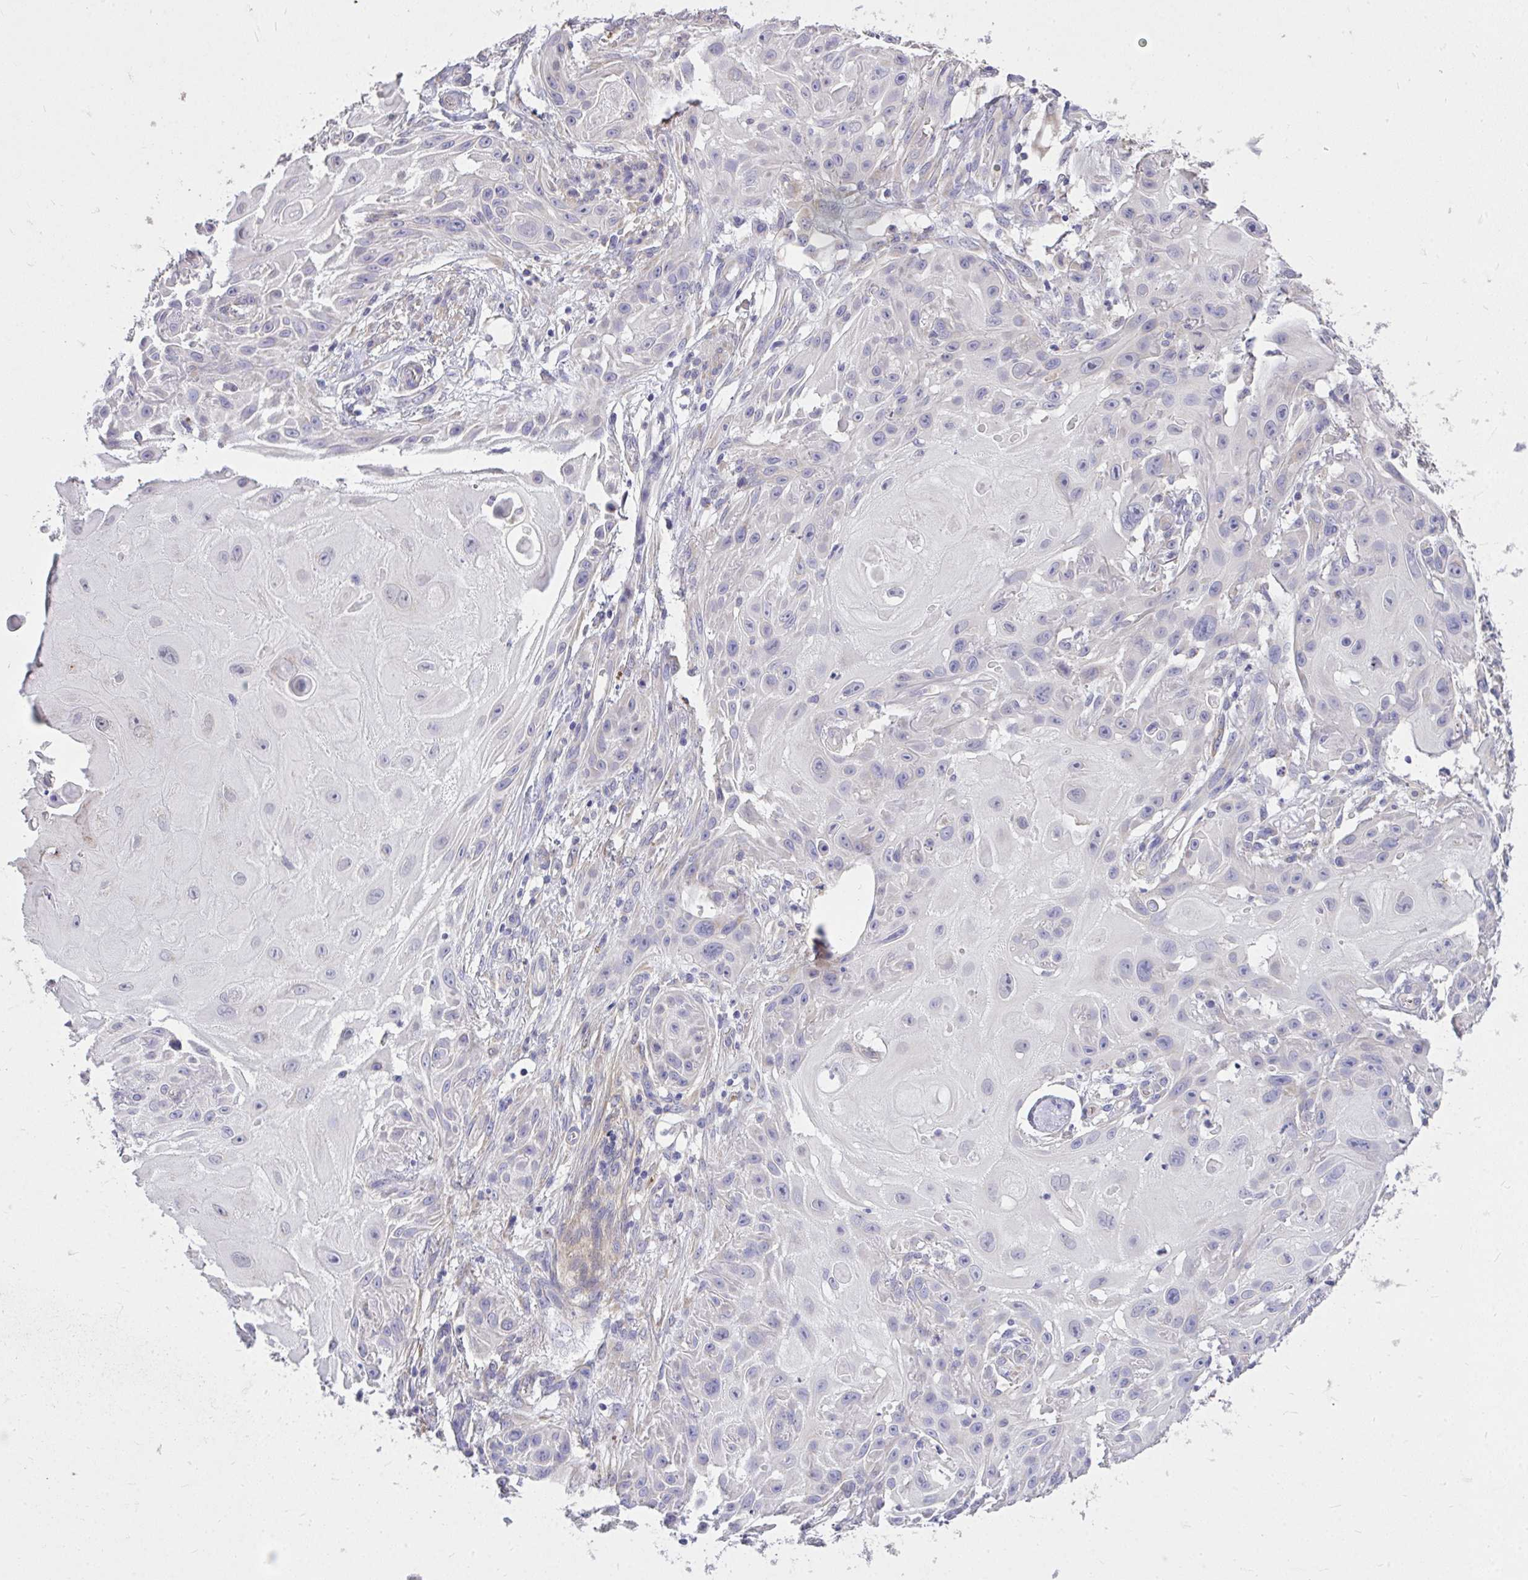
{"staining": {"intensity": "negative", "quantity": "none", "location": "none"}, "tissue": "skin cancer", "cell_type": "Tumor cells", "image_type": "cancer", "snomed": [{"axis": "morphology", "description": "Squamous cell carcinoma, NOS"}, {"axis": "topography", "description": "Skin"}], "caption": "A micrograph of human skin cancer (squamous cell carcinoma) is negative for staining in tumor cells.", "gene": "MPC2", "patient": {"sex": "female", "age": 91}}